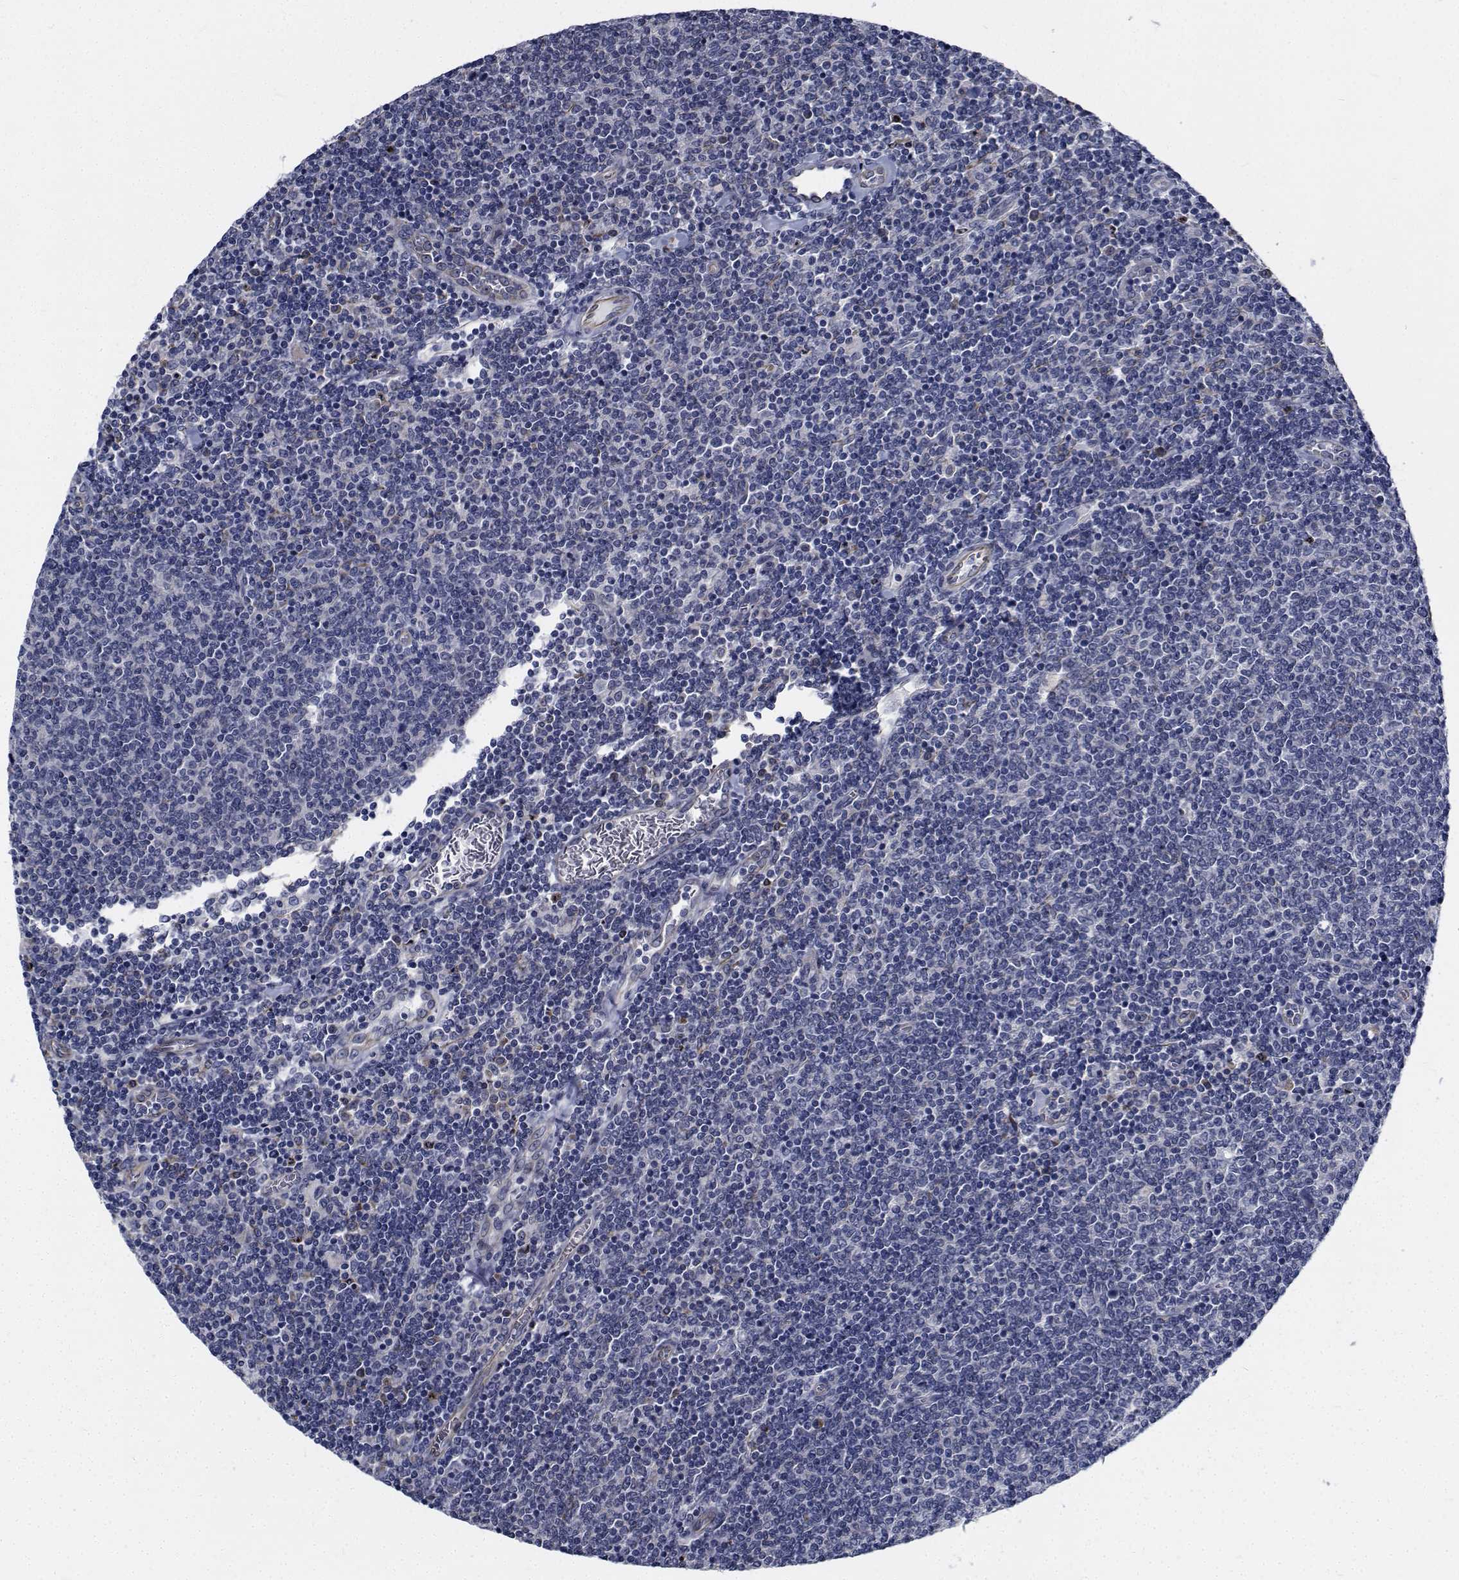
{"staining": {"intensity": "negative", "quantity": "none", "location": "none"}, "tissue": "lymphoma", "cell_type": "Tumor cells", "image_type": "cancer", "snomed": [{"axis": "morphology", "description": "Malignant lymphoma, non-Hodgkin's type, Low grade"}, {"axis": "topography", "description": "Lymph node"}], "caption": "Tumor cells show no significant expression in low-grade malignant lymphoma, non-Hodgkin's type.", "gene": "TTBK1", "patient": {"sex": "male", "age": 52}}